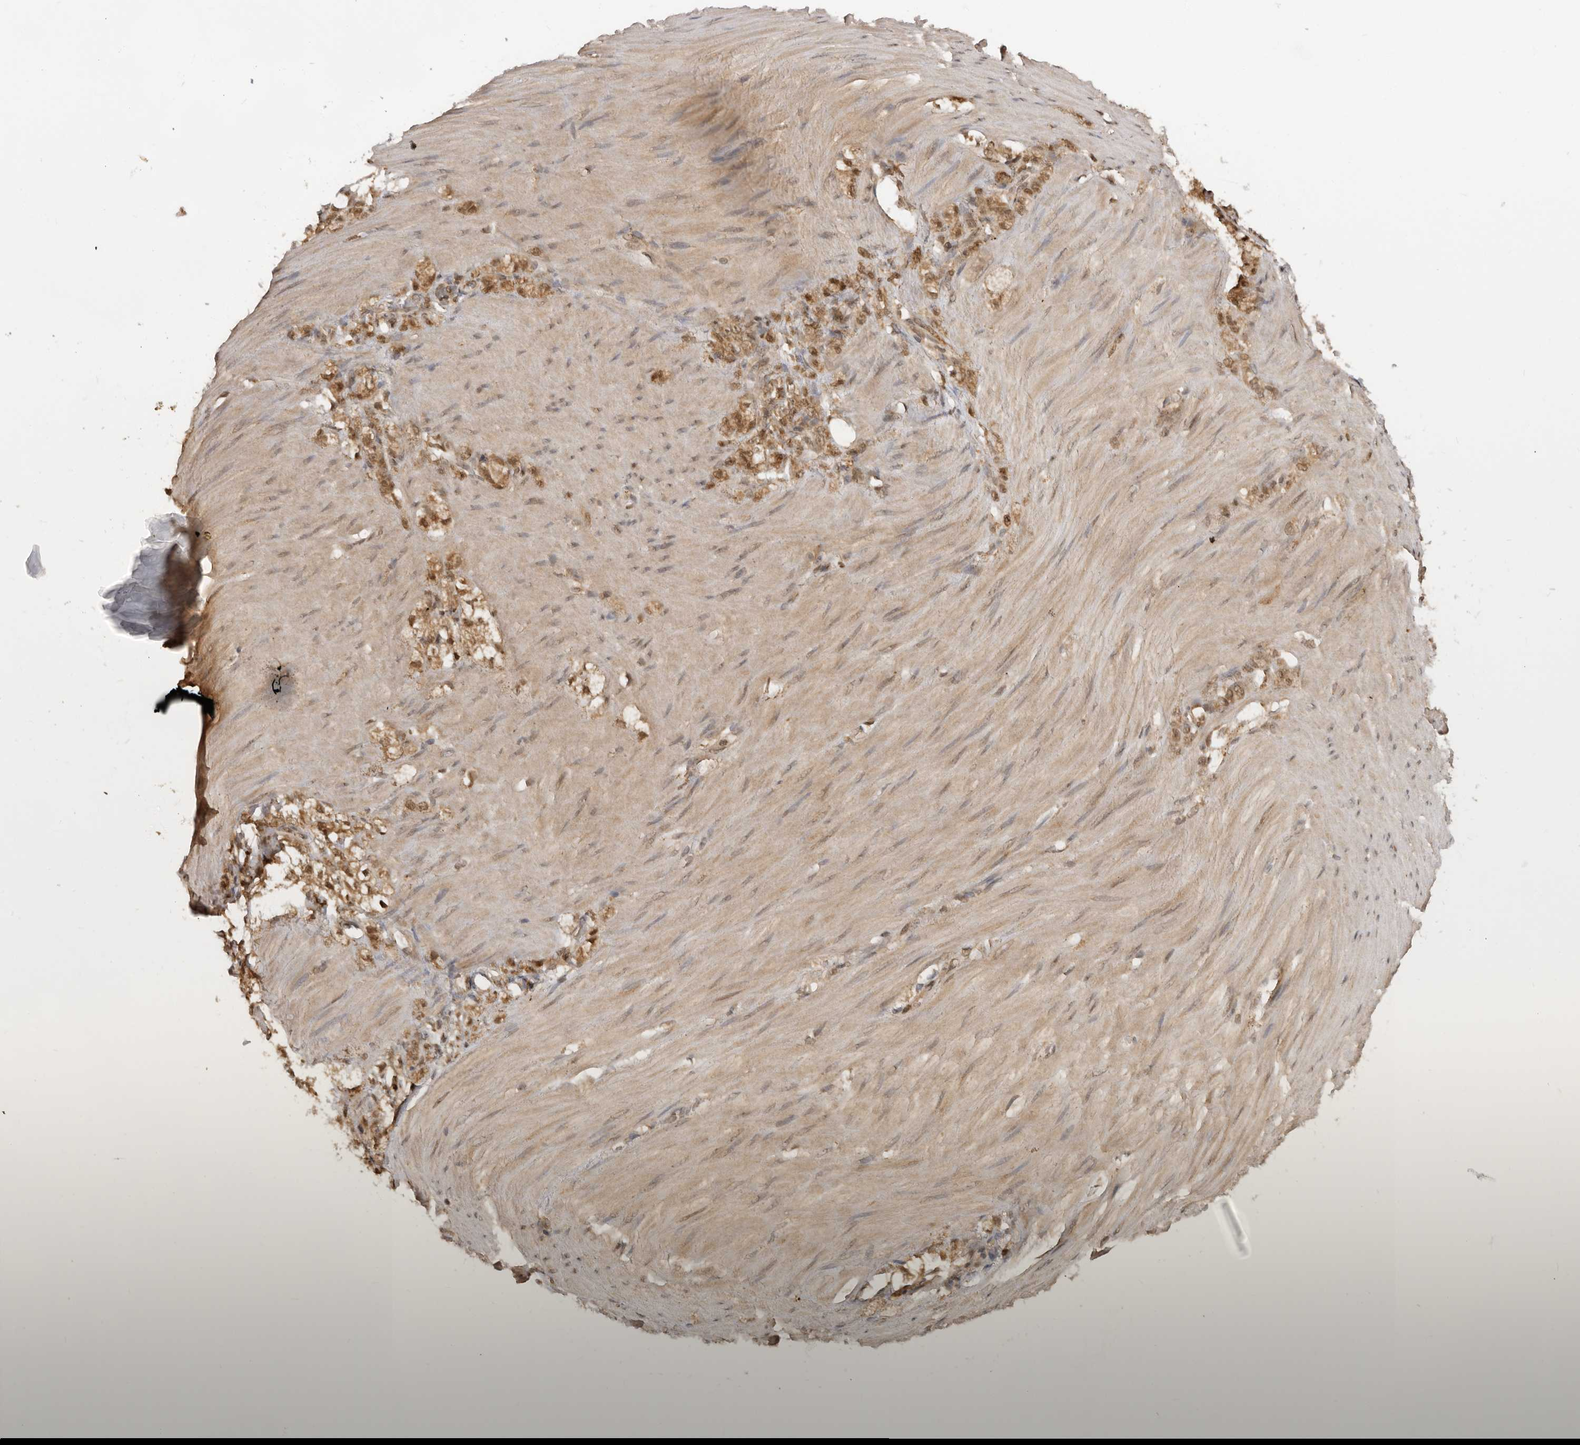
{"staining": {"intensity": "moderate", "quantity": ">75%", "location": "cytoplasmic/membranous,nuclear"}, "tissue": "stomach cancer", "cell_type": "Tumor cells", "image_type": "cancer", "snomed": [{"axis": "morphology", "description": "Normal tissue, NOS"}, {"axis": "morphology", "description": "Adenocarcinoma, NOS"}, {"axis": "topography", "description": "Stomach"}], "caption": "Human adenocarcinoma (stomach) stained for a protein (brown) shows moderate cytoplasmic/membranous and nuclear positive positivity in about >75% of tumor cells.", "gene": "ADPRS", "patient": {"sex": "male", "age": 82}}